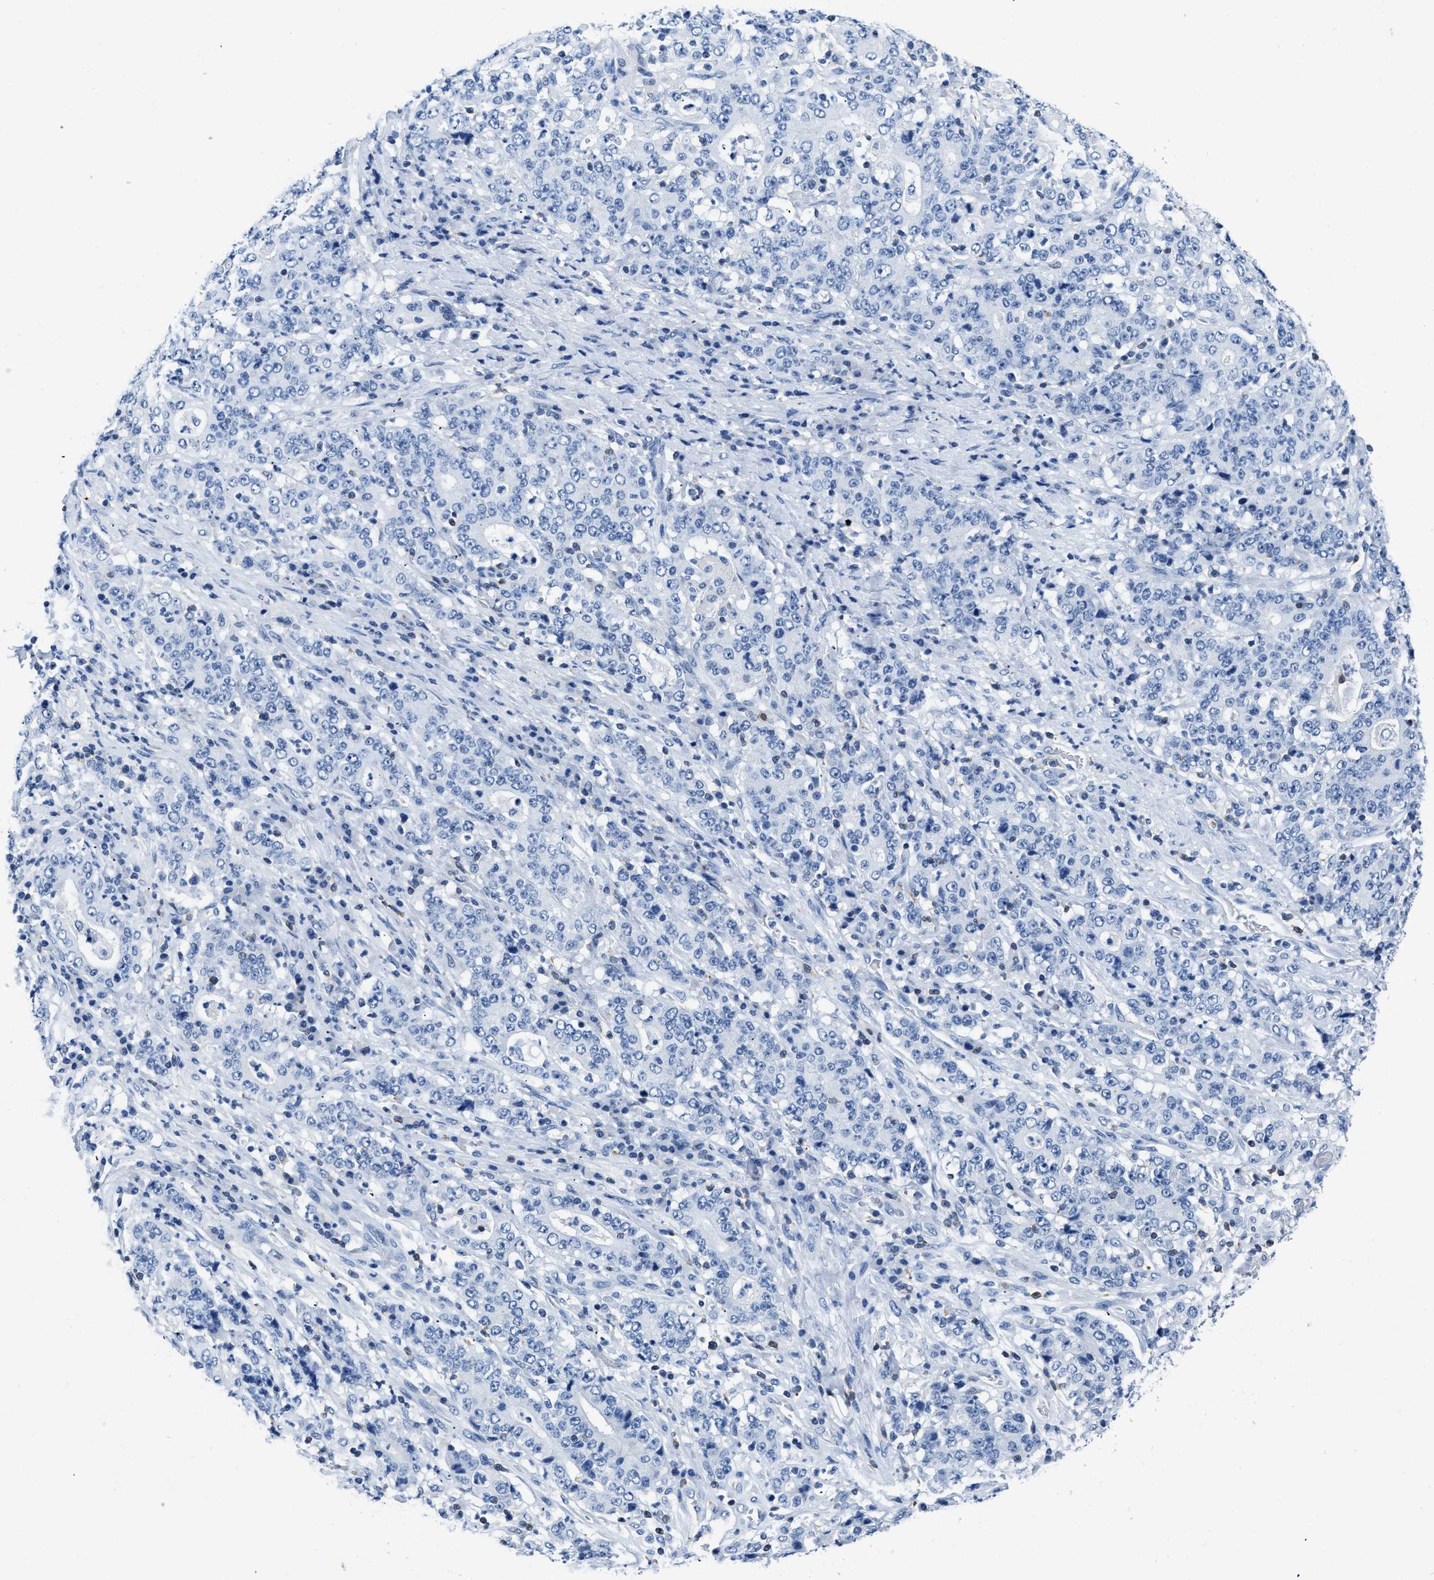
{"staining": {"intensity": "negative", "quantity": "none", "location": "none"}, "tissue": "stomach cancer", "cell_type": "Tumor cells", "image_type": "cancer", "snomed": [{"axis": "morphology", "description": "Normal tissue, NOS"}, {"axis": "morphology", "description": "Adenocarcinoma, NOS"}, {"axis": "topography", "description": "Stomach, upper"}, {"axis": "topography", "description": "Stomach"}], "caption": "Immunohistochemistry (IHC) photomicrograph of adenocarcinoma (stomach) stained for a protein (brown), which exhibits no expression in tumor cells.", "gene": "NFATC2", "patient": {"sex": "male", "age": 59}}